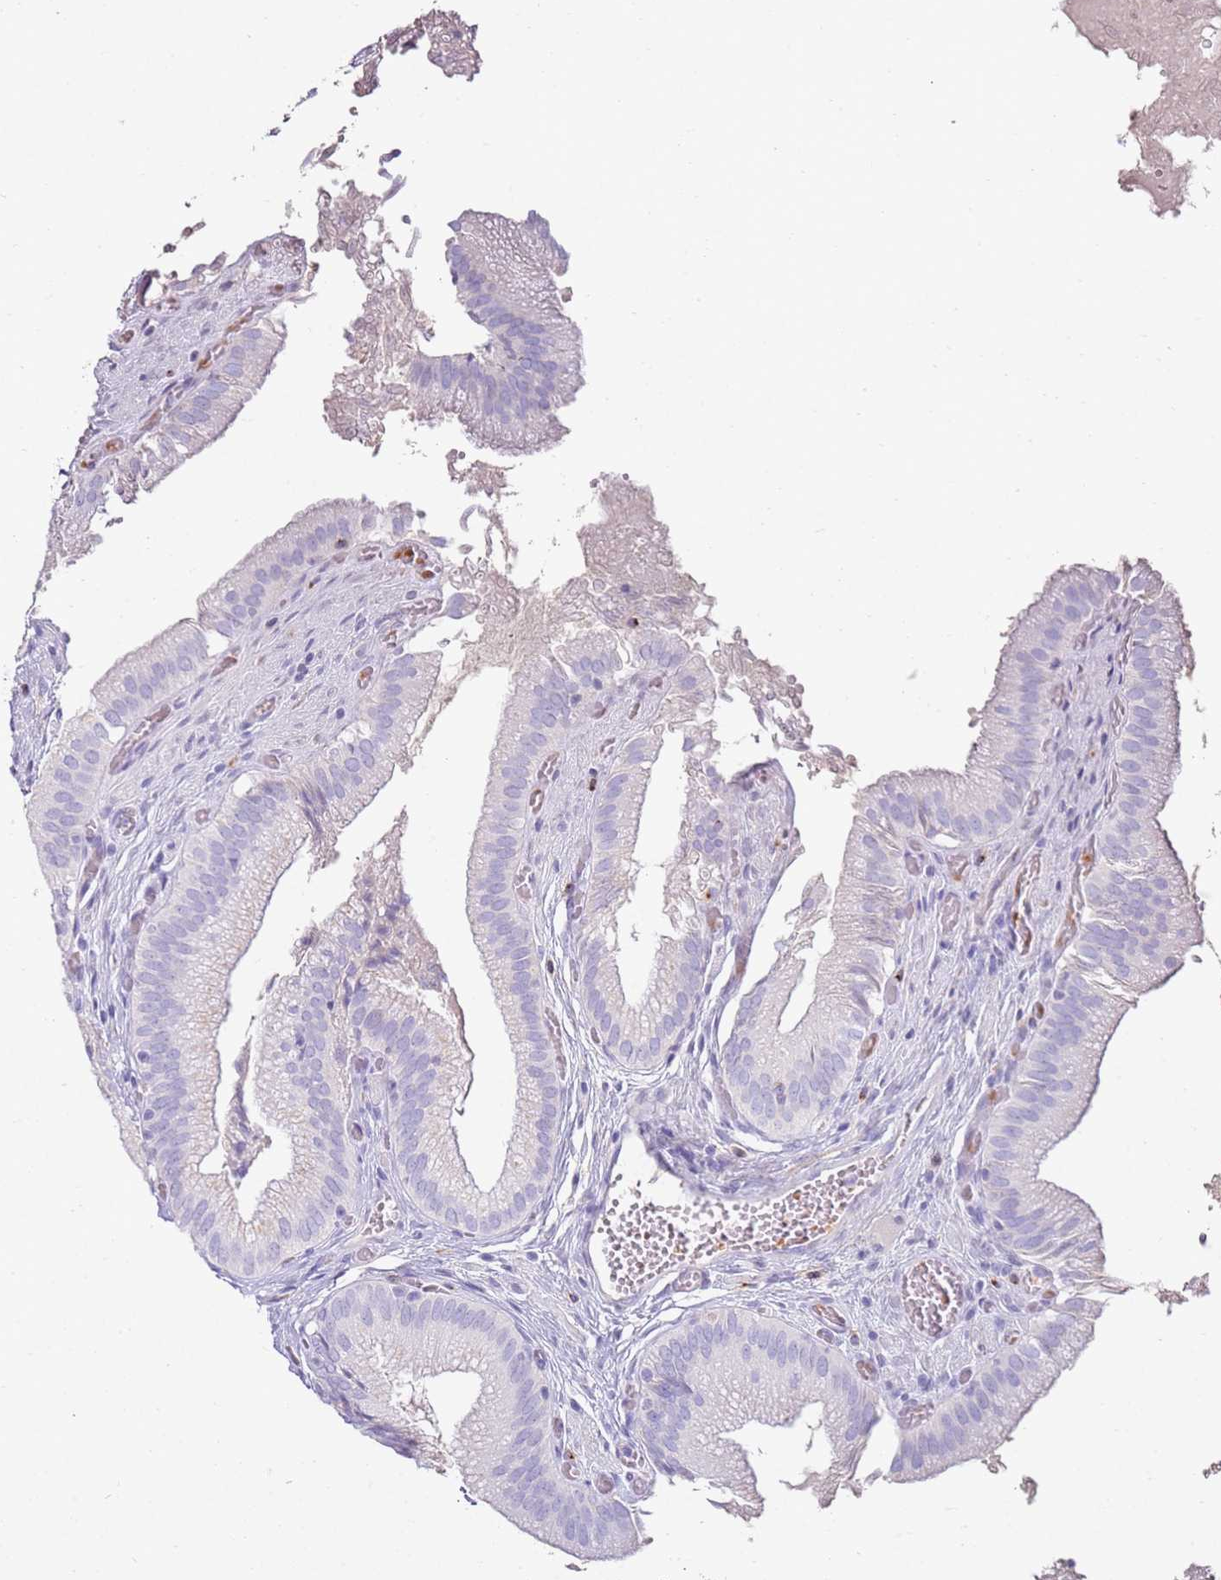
{"staining": {"intensity": "negative", "quantity": "none", "location": "none"}, "tissue": "gallbladder", "cell_type": "Glandular cells", "image_type": "normal", "snomed": [{"axis": "morphology", "description": "Normal tissue, NOS"}, {"axis": "topography", "description": "Gallbladder"}, {"axis": "topography", "description": "Peripheral nerve tissue"}], "caption": "Protein analysis of unremarkable gallbladder demonstrates no significant staining in glandular cells.", "gene": "EVPLL", "patient": {"sex": "male", "age": 17}}